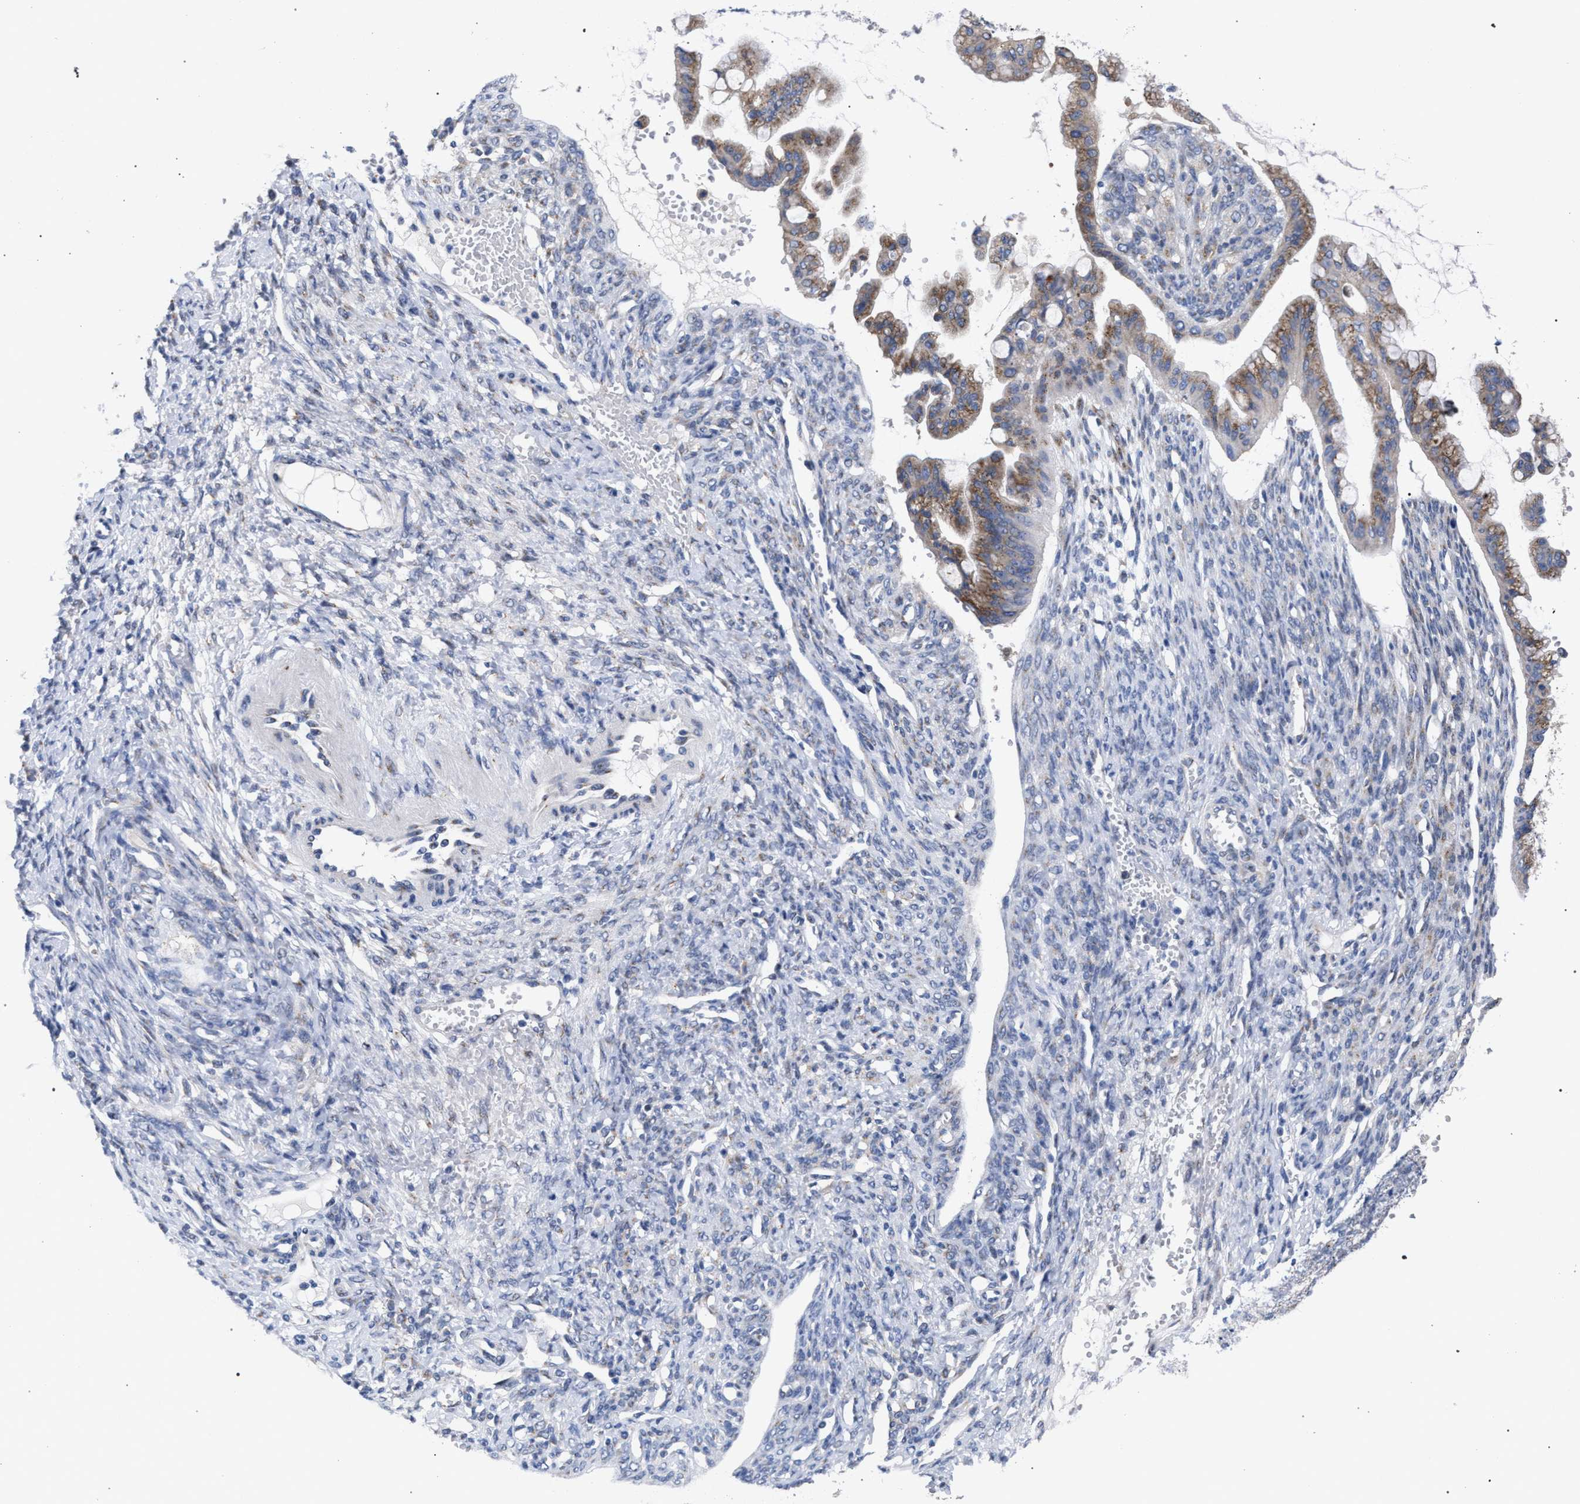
{"staining": {"intensity": "moderate", "quantity": ">75%", "location": "cytoplasmic/membranous"}, "tissue": "ovarian cancer", "cell_type": "Tumor cells", "image_type": "cancer", "snomed": [{"axis": "morphology", "description": "Cystadenocarcinoma, mucinous, NOS"}, {"axis": "topography", "description": "Ovary"}], "caption": "There is medium levels of moderate cytoplasmic/membranous expression in tumor cells of mucinous cystadenocarcinoma (ovarian), as demonstrated by immunohistochemical staining (brown color).", "gene": "GOLGA2", "patient": {"sex": "female", "age": 73}}